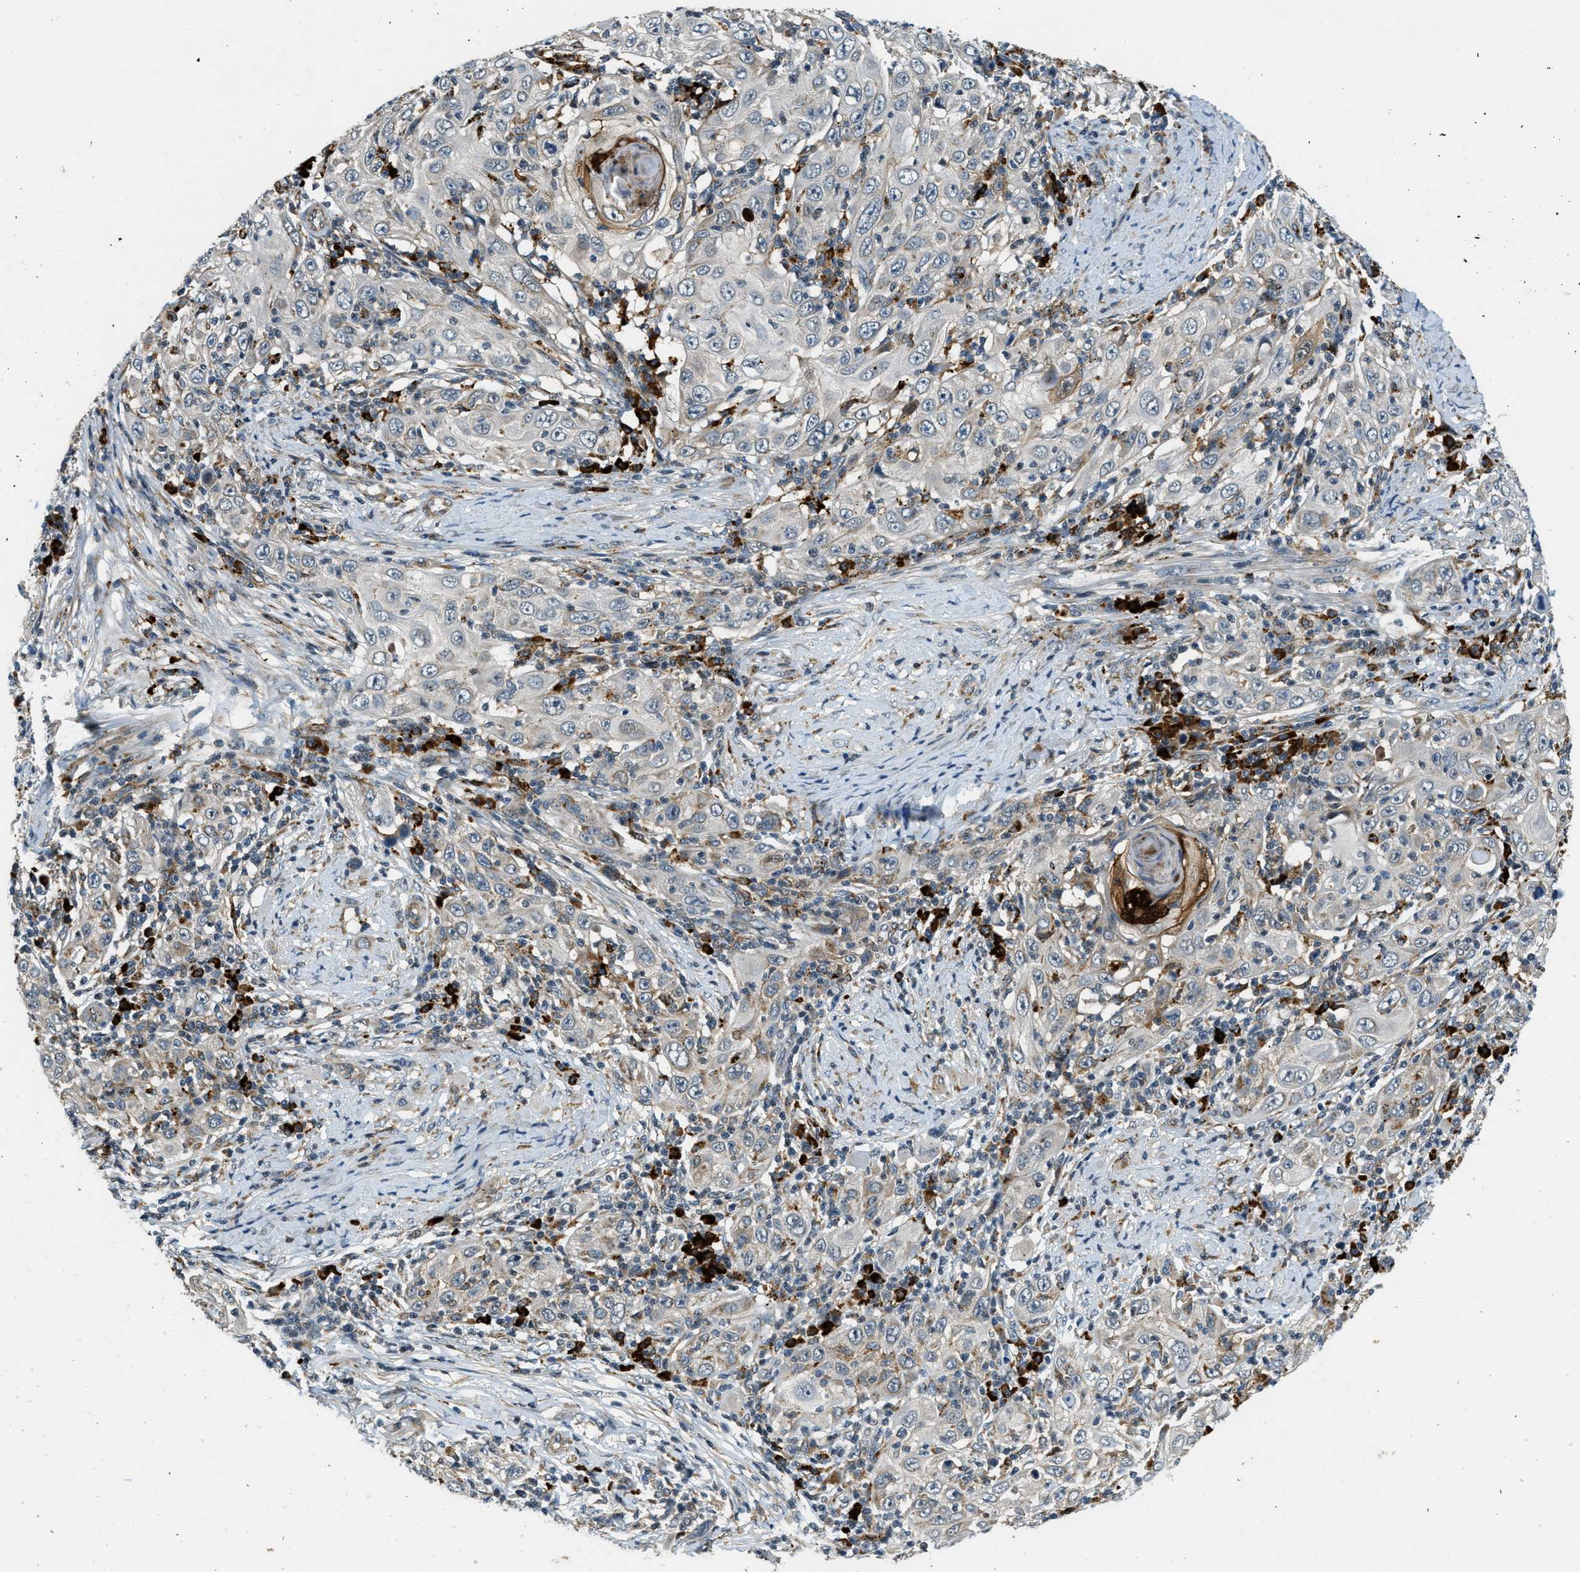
{"staining": {"intensity": "weak", "quantity": "25%-75%", "location": "cytoplasmic/membranous"}, "tissue": "skin cancer", "cell_type": "Tumor cells", "image_type": "cancer", "snomed": [{"axis": "morphology", "description": "Squamous cell carcinoma, NOS"}, {"axis": "topography", "description": "Skin"}], "caption": "Immunohistochemical staining of skin cancer (squamous cell carcinoma) exhibits weak cytoplasmic/membranous protein expression in approximately 25%-75% of tumor cells.", "gene": "HERC2", "patient": {"sex": "female", "age": 88}}